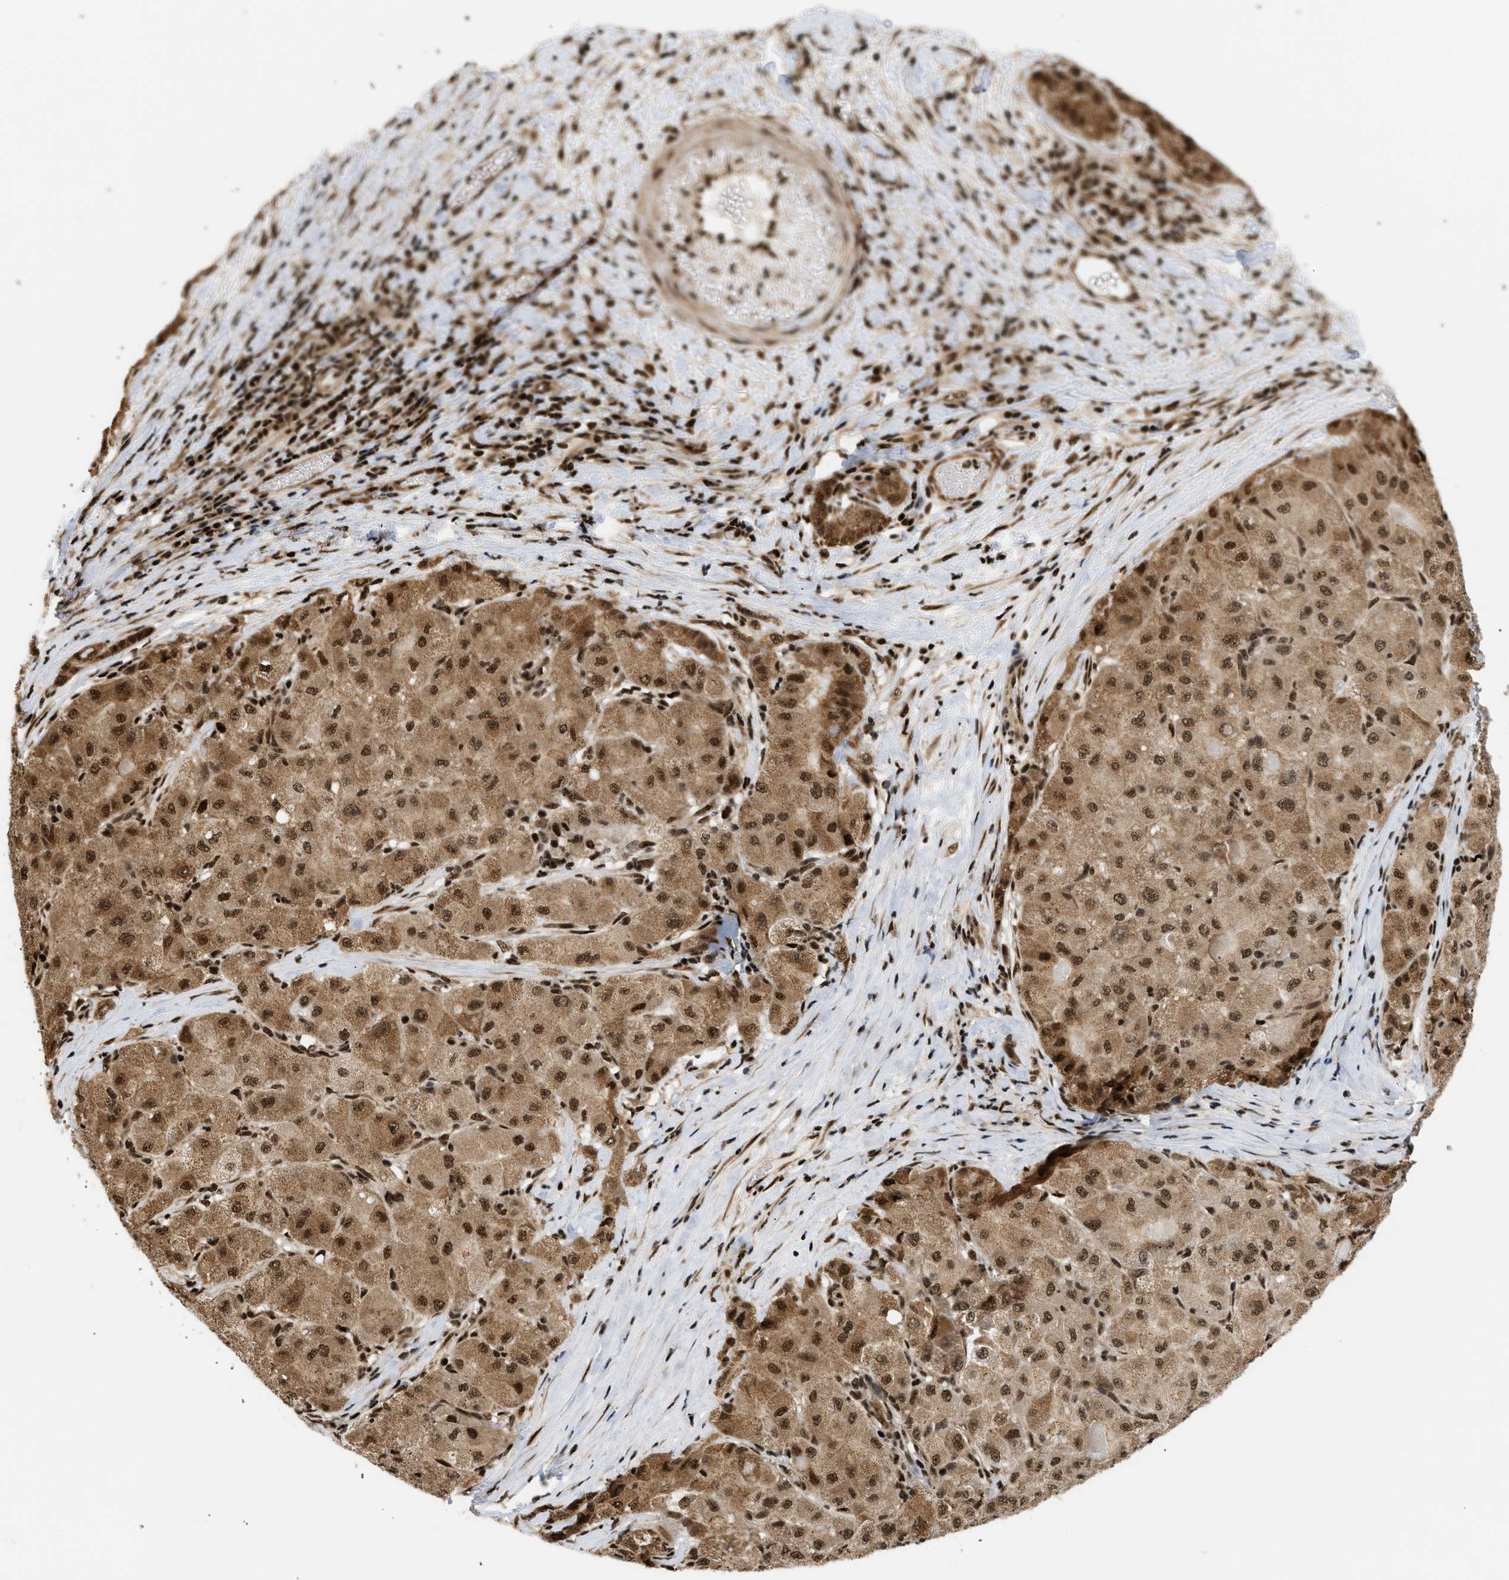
{"staining": {"intensity": "moderate", "quantity": ">75%", "location": "cytoplasmic/membranous,nuclear"}, "tissue": "liver cancer", "cell_type": "Tumor cells", "image_type": "cancer", "snomed": [{"axis": "morphology", "description": "Carcinoma, Hepatocellular, NOS"}, {"axis": "topography", "description": "Liver"}], "caption": "This photomicrograph demonstrates liver hepatocellular carcinoma stained with IHC to label a protein in brown. The cytoplasmic/membranous and nuclear of tumor cells show moderate positivity for the protein. Nuclei are counter-stained blue.", "gene": "RBM5", "patient": {"sex": "male", "age": 80}}